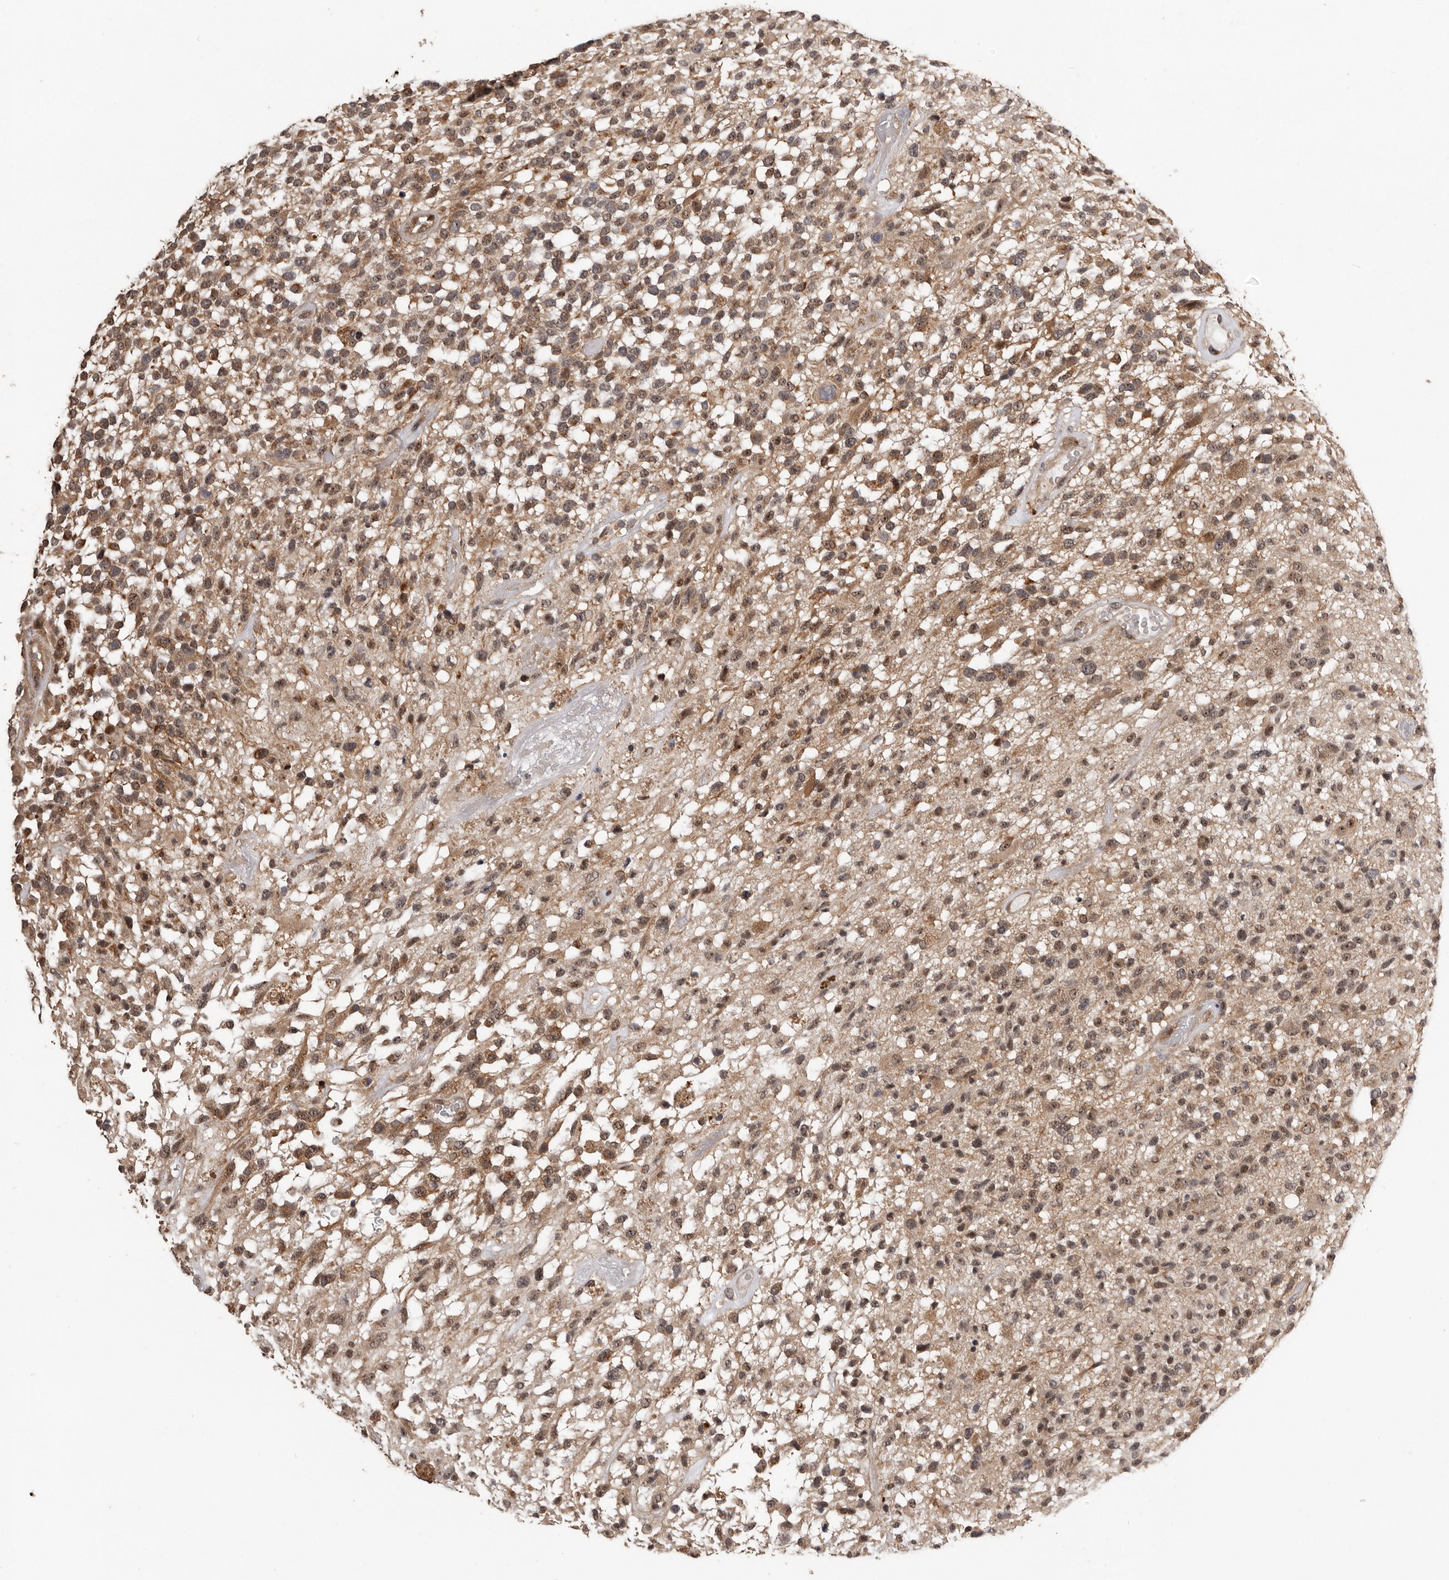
{"staining": {"intensity": "moderate", "quantity": ">75%", "location": "cytoplasmic/membranous,nuclear"}, "tissue": "glioma", "cell_type": "Tumor cells", "image_type": "cancer", "snomed": [{"axis": "morphology", "description": "Glioma, malignant, High grade"}, {"axis": "morphology", "description": "Glioblastoma, NOS"}, {"axis": "topography", "description": "Brain"}], "caption": "IHC image of human glioblastoma stained for a protein (brown), which exhibits medium levels of moderate cytoplasmic/membranous and nuclear staining in approximately >75% of tumor cells.", "gene": "VPS37A", "patient": {"sex": "male", "age": 60}}